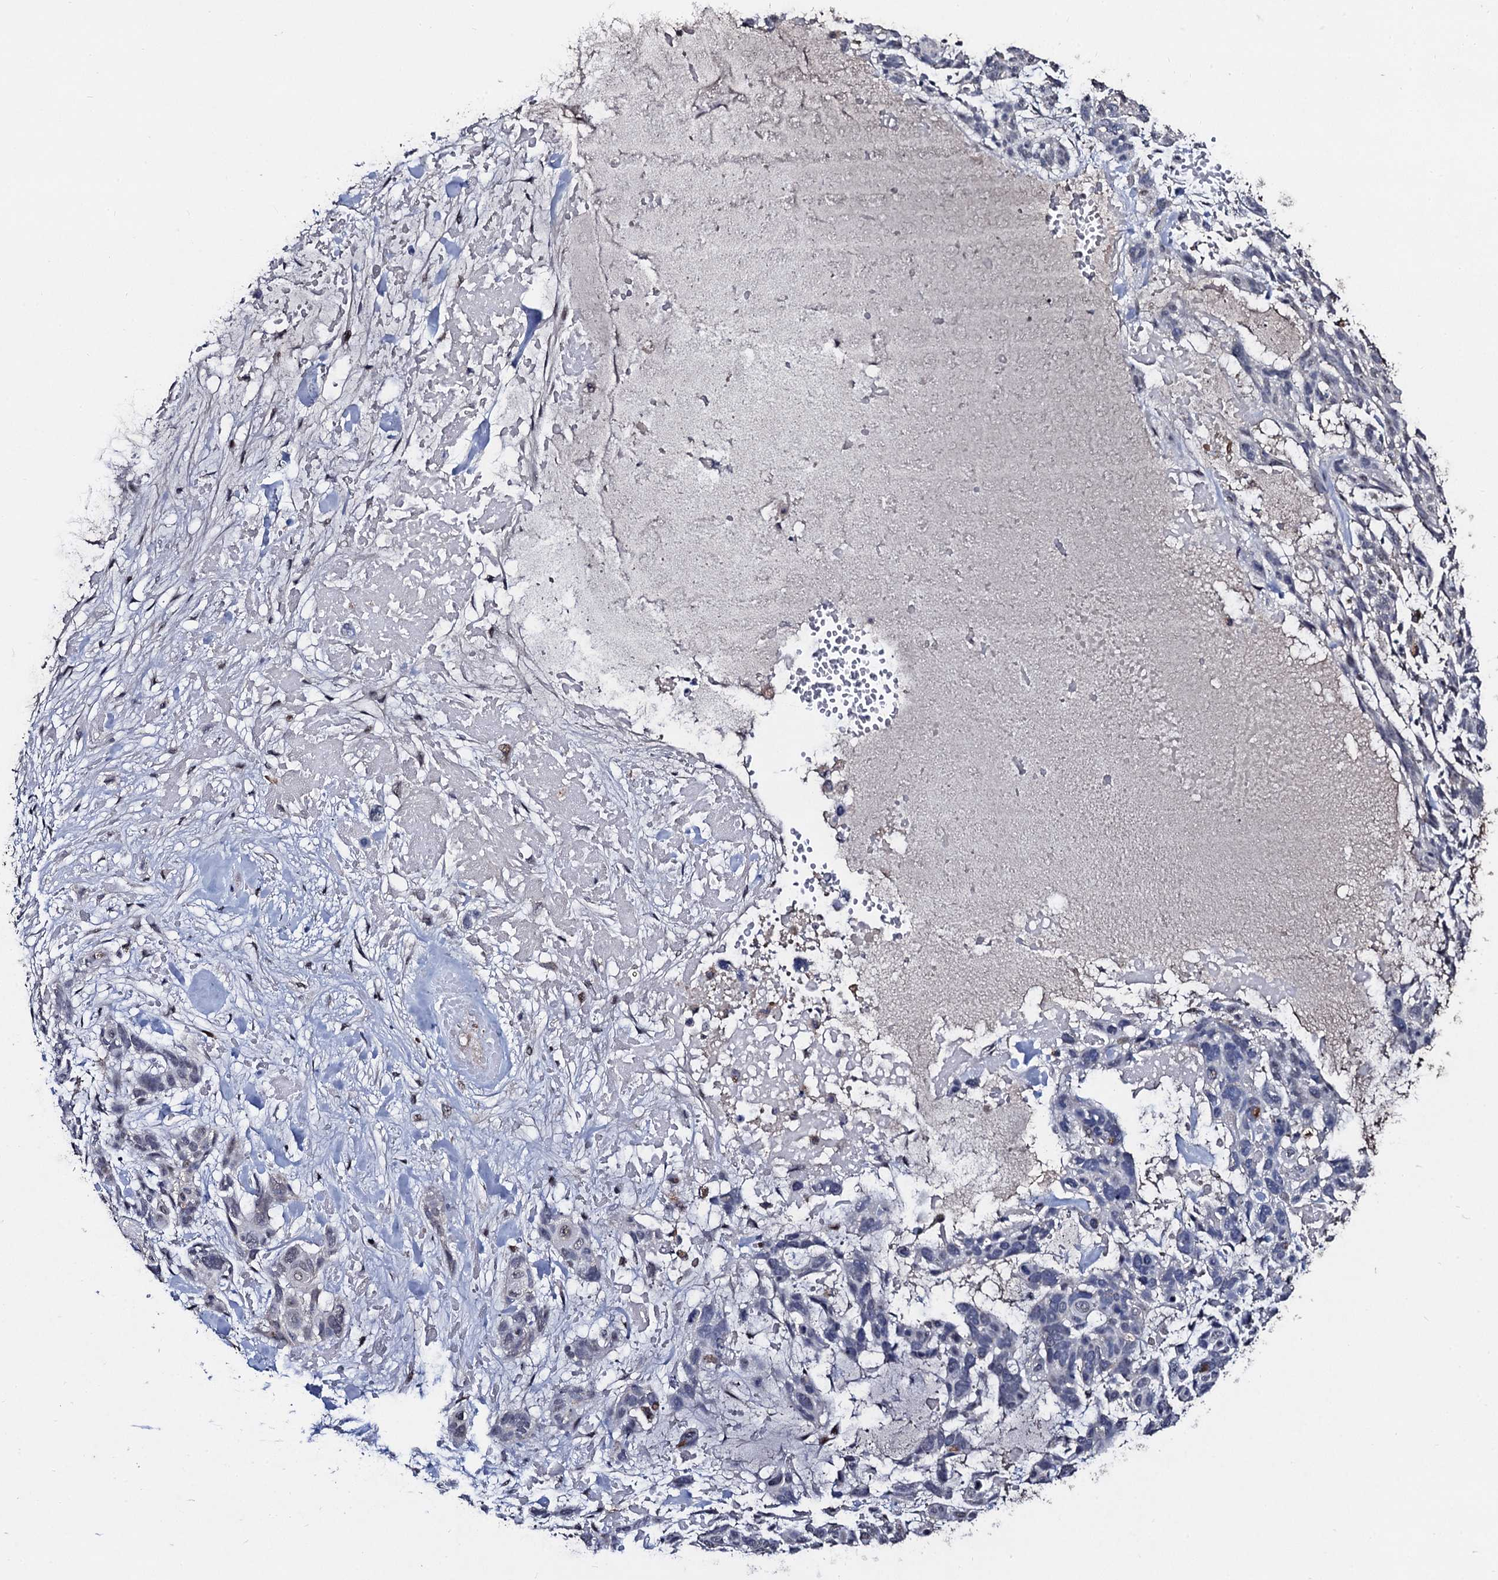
{"staining": {"intensity": "negative", "quantity": "none", "location": "none"}, "tissue": "skin cancer", "cell_type": "Tumor cells", "image_type": "cancer", "snomed": [{"axis": "morphology", "description": "Basal cell carcinoma"}, {"axis": "topography", "description": "Skin"}], "caption": "The micrograph displays no significant positivity in tumor cells of basal cell carcinoma (skin).", "gene": "PPTC7", "patient": {"sex": "male", "age": 88}}